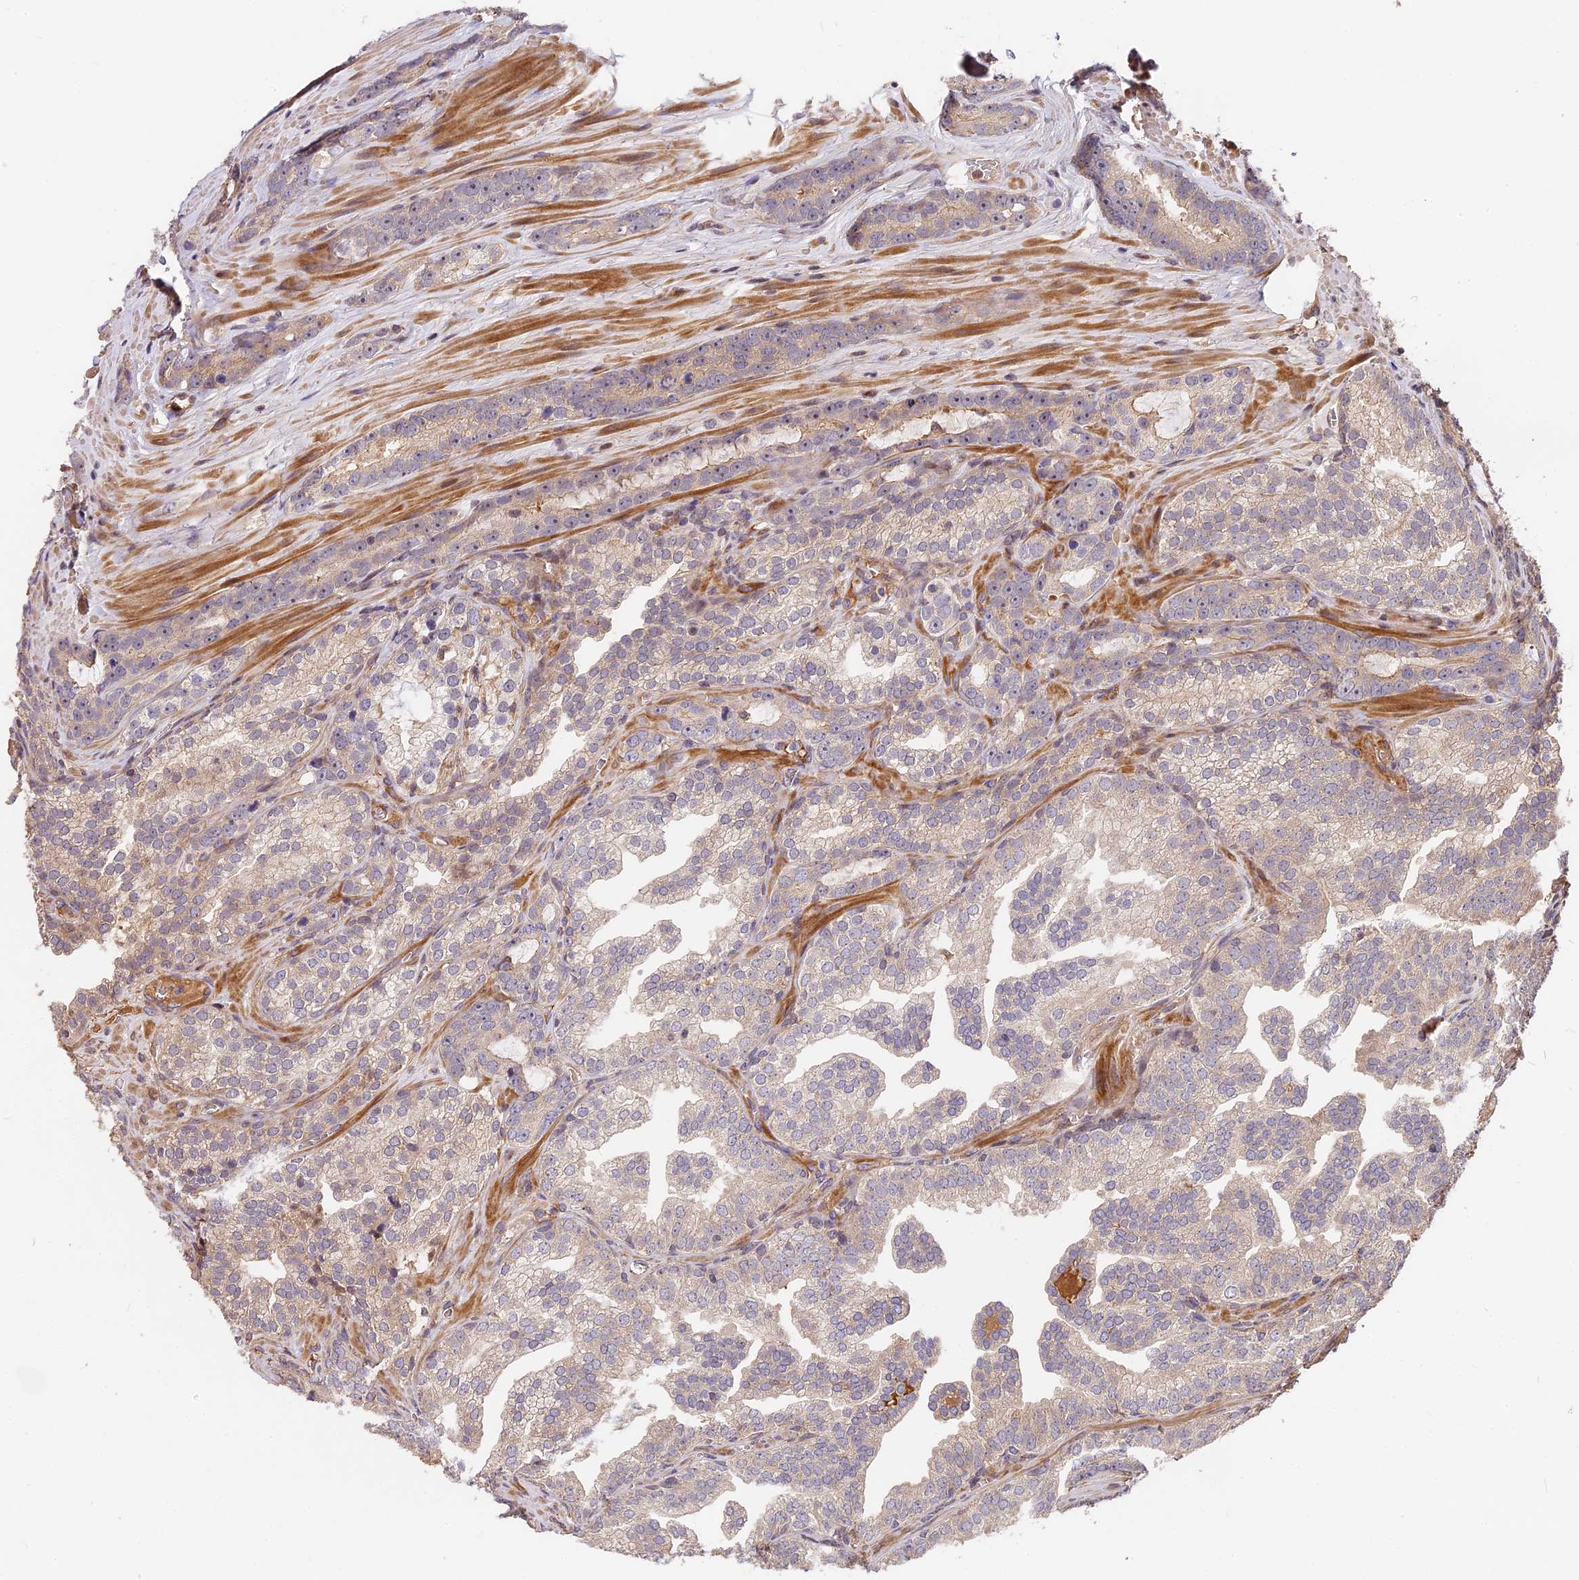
{"staining": {"intensity": "negative", "quantity": "none", "location": "none"}, "tissue": "prostate cancer", "cell_type": "Tumor cells", "image_type": "cancer", "snomed": [{"axis": "morphology", "description": "Adenocarcinoma, High grade"}, {"axis": "topography", "description": "Prostate"}], "caption": "IHC micrograph of prostate cancer stained for a protein (brown), which demonstrates no staining in tumor cells.", "gene": "ARHGAP17", "patient": {"sex": "male", "age": 62}}